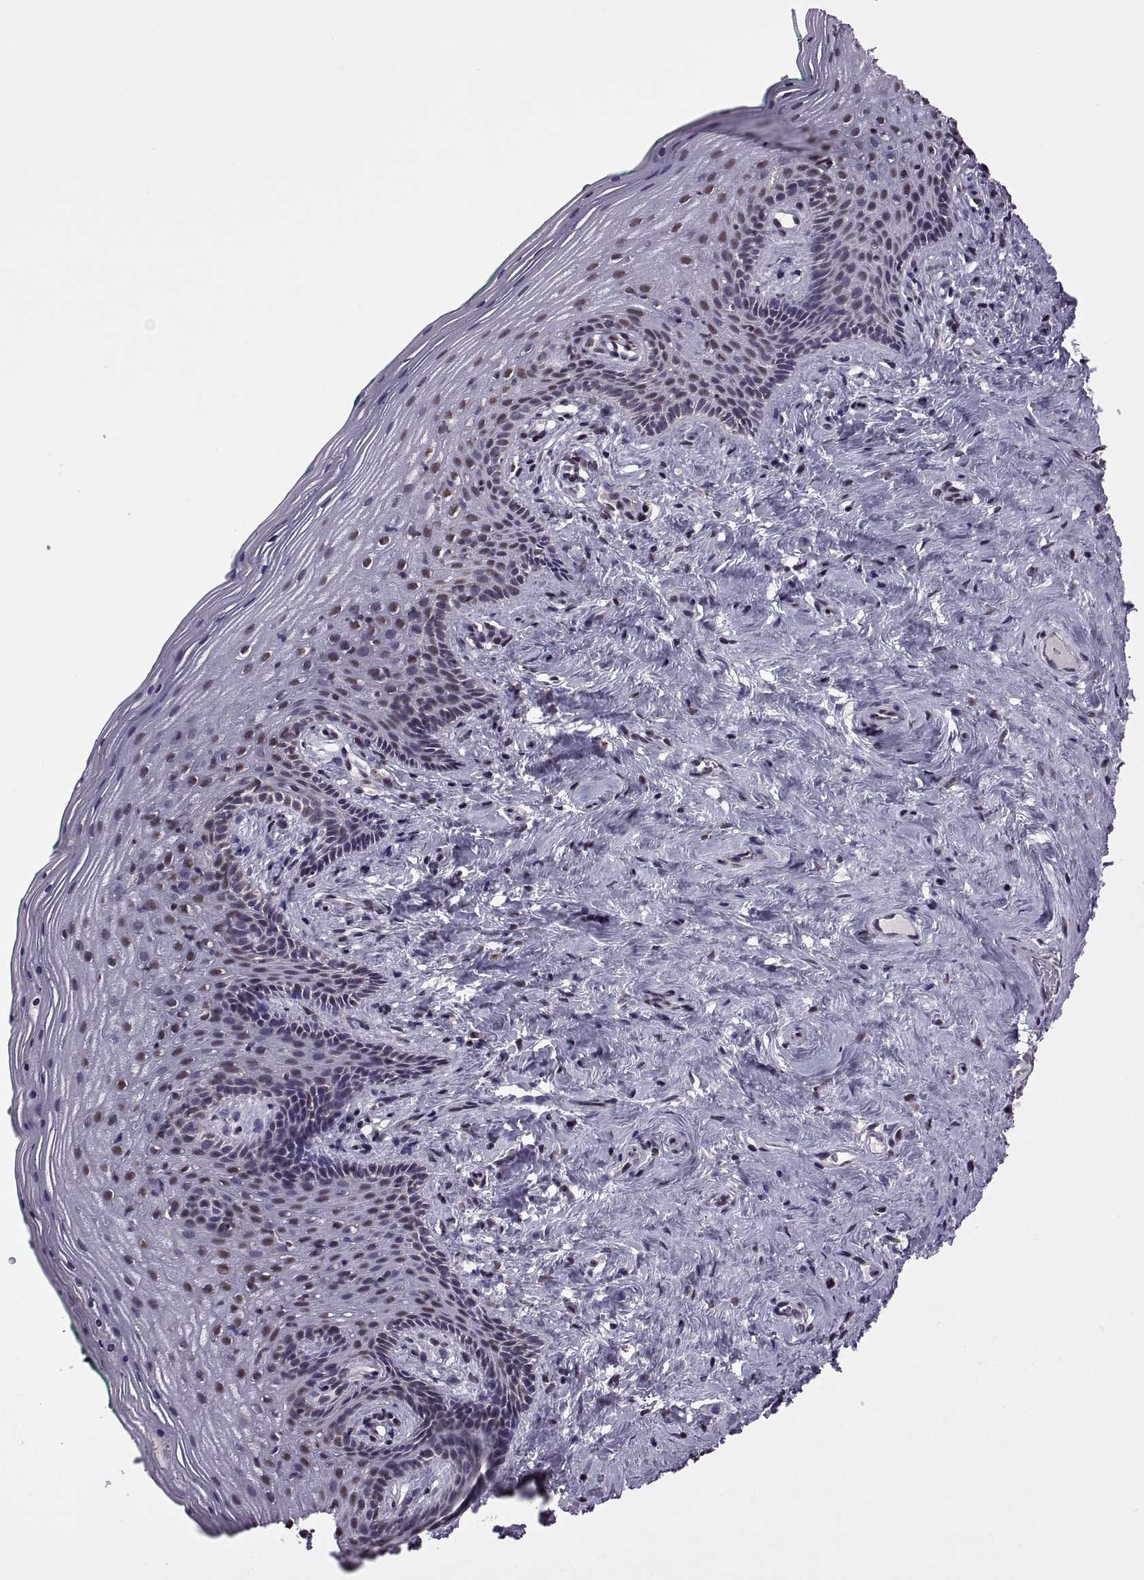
{"staining": {"intensity": "moderate", "quantity": "25%-75%", "location": "nuclear"}, "tissue": "vagina", "cell_type": "Squamous epithelial cells", "image_type": "normal", "snomed": [{"axis": "morphology", "description": "Normal tissue, NOS"}, {"axis": "topography", "description": "Vagina"}], "caption": "Immunohistochemistry of benign human vagina displays medium levels of moderate nuclear staining in about 25%-75% of squamous epithelial cells.", "gene": "INTS3", "patient": {"sex": "female", "age": 45}}